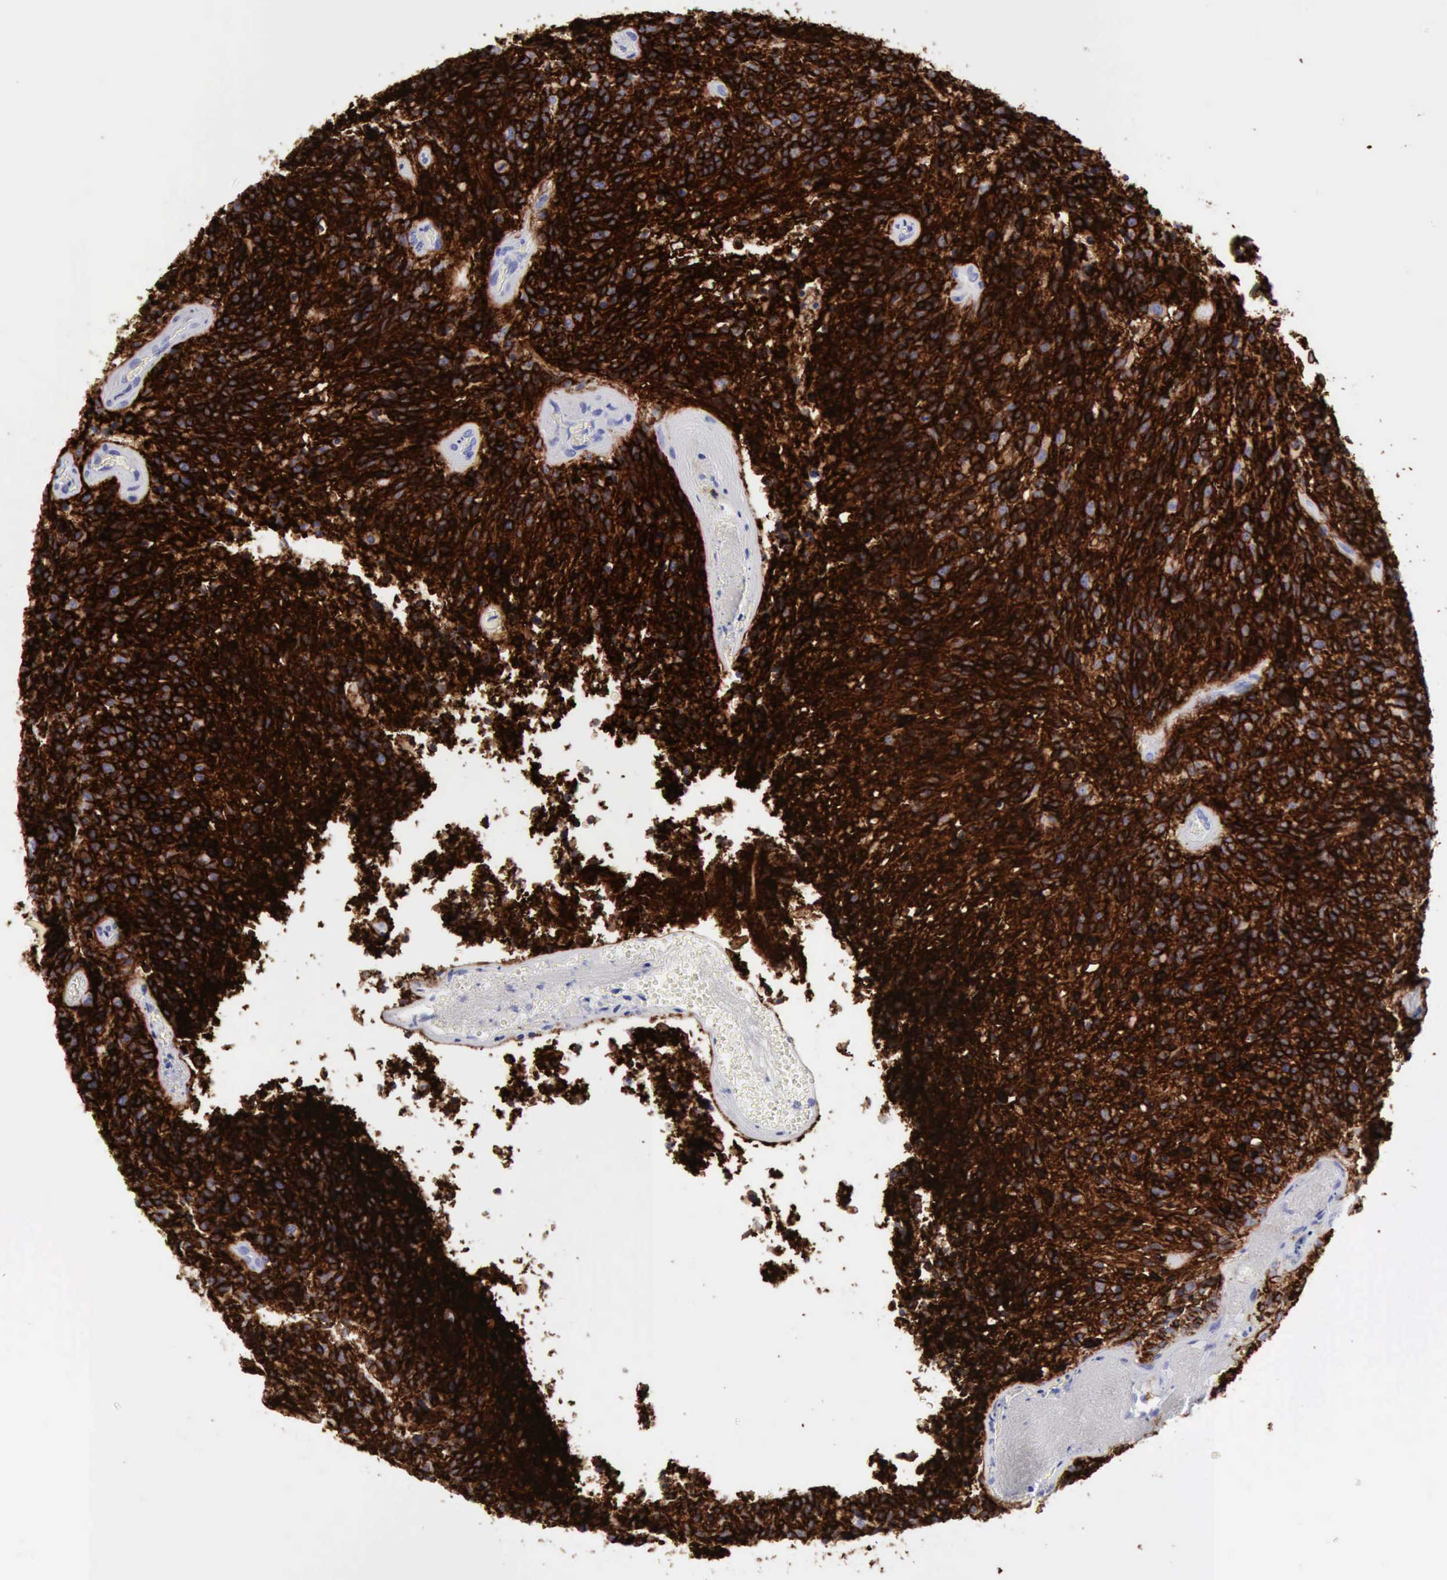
{"staining": {"intensity": "strong", "quantity": ">75%", "location": "cytoplasmic/membranous"}, "tissue": "glioma", "cell_type": "Tumor cells", "image_type": "cancer", "snomed": [{"axis": "morphology", "description": "Glioma, malignant, High grade"}, {"axis": "topography", "description": "Brain"}], "caption": "Immunohistochemical staining of malignant high-grade glioma demonstrates strong cytoplasmic/membranous protein staining in approximately >75% of tumor cells. Nuclei are stained in blue.", "gene": "NCAM1", "patient": {"sex": "male", "age": 36}}